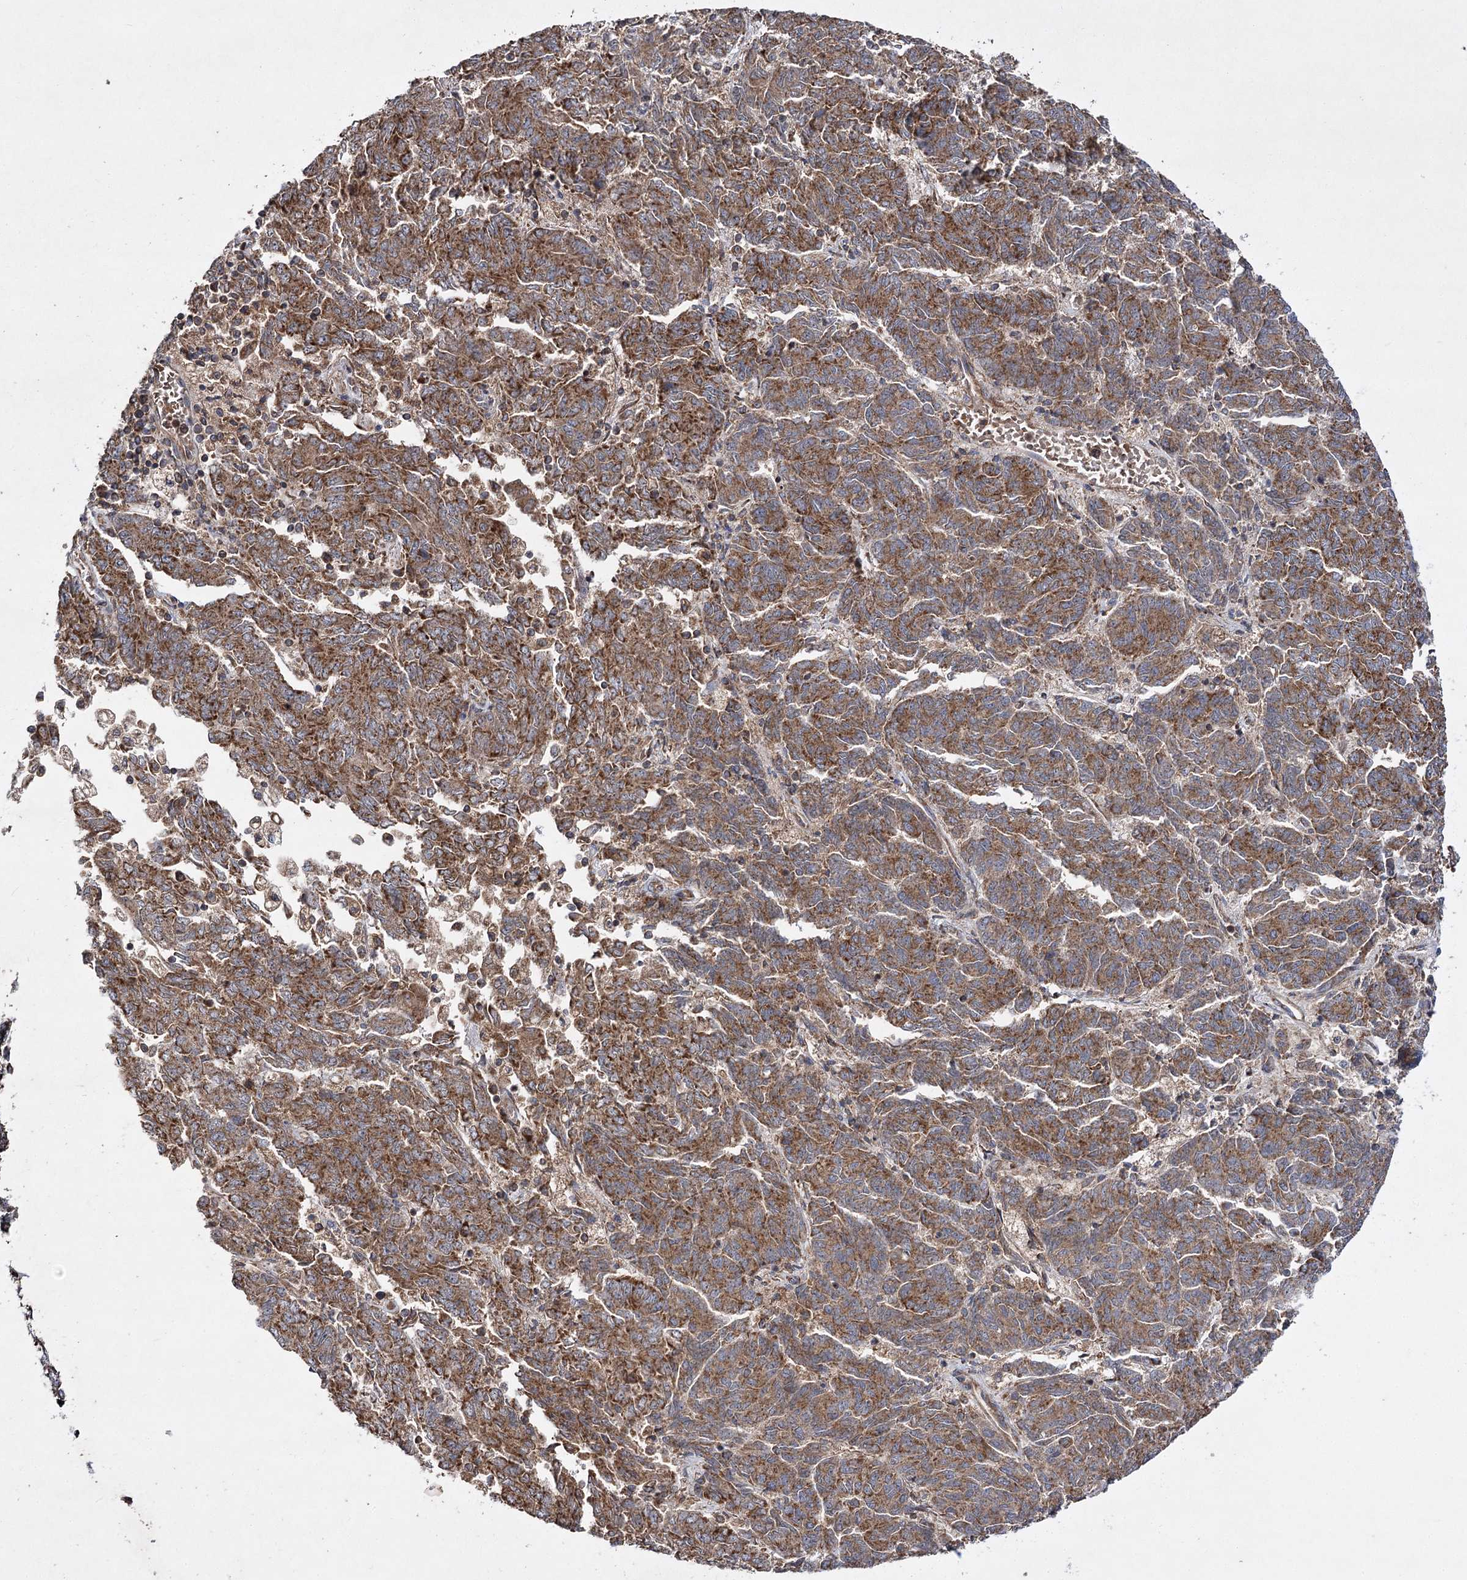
{"staining": {"intensity": "moderate", "quantity": ">75%", "location": "cytoplasmic/membranous"}, "tissue": "endometrial cancer", "cell_type": "Tumor cells", "image_type": "cancer", "snomed": [{"axis": "morphology", "description": "Adenocarcinoma, NOS"}, {"axis": "topography", "description": "Endometrium"}], "caption": "Adenocarcinoma (endometrial) was stained to show a protein in brown. There is medium levels of moderate cytoplasmic/membranous expression in approximately >75% of tumor cells.", "gene": "DNAJC13", "patient": {"sex": "female", "age": 80}}